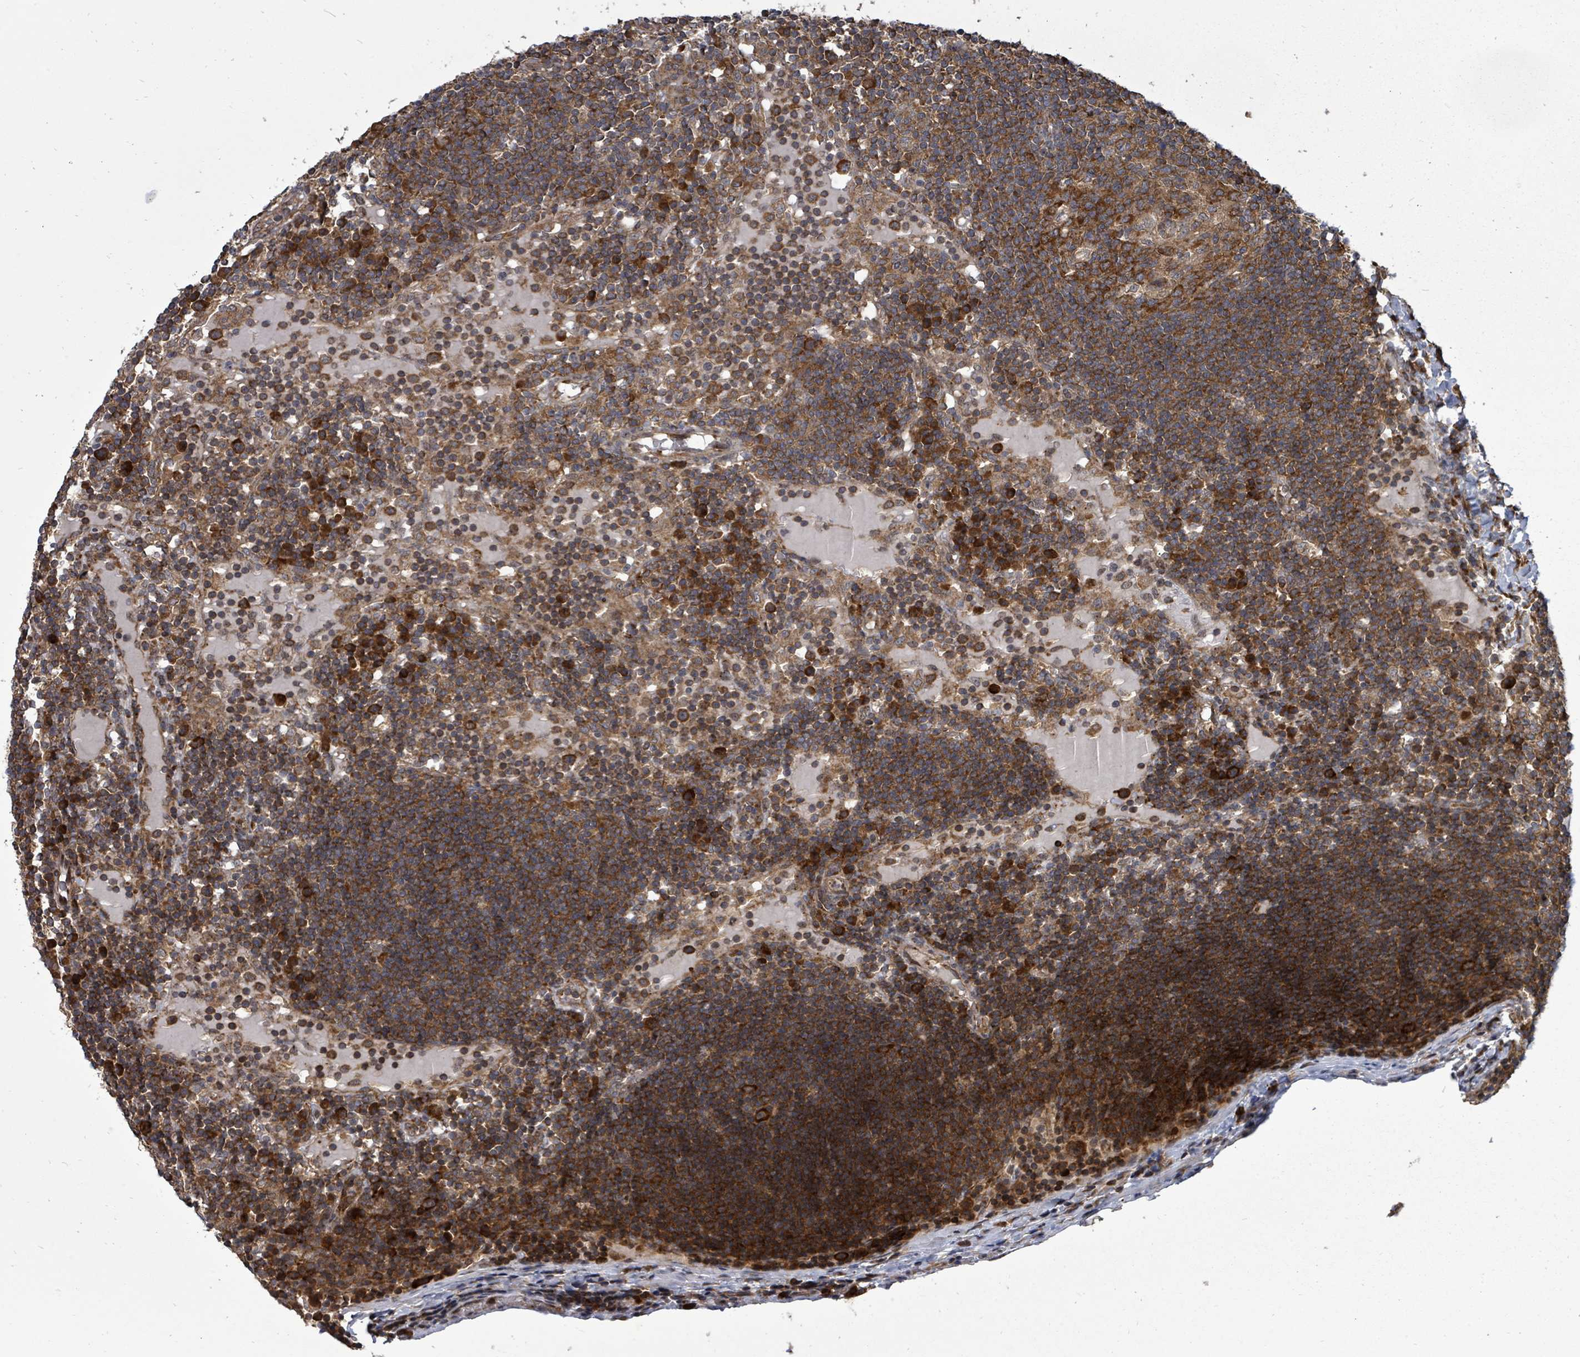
{"staining": {"intensity": "strong", "quantity": ">75%", "location": "cytoplasmic/membranous"}, "tissue": "lymph node", "cell_type": "Germinal center cells", "image_type": "normal", "snomed": [{"axis": "morphology", "description": "Normal tissue, NOS"}, {"axis": "topography", "description": "Lymph node"}], "caption": "The photomicrograph shows staining of unremarkable lymph node, revealing strong cytoplasmic/membranous protein positivity (brown color) within germinal center cells.", "gene": "EIF3CL", "patient": {"sex": "male", "age": 53}}